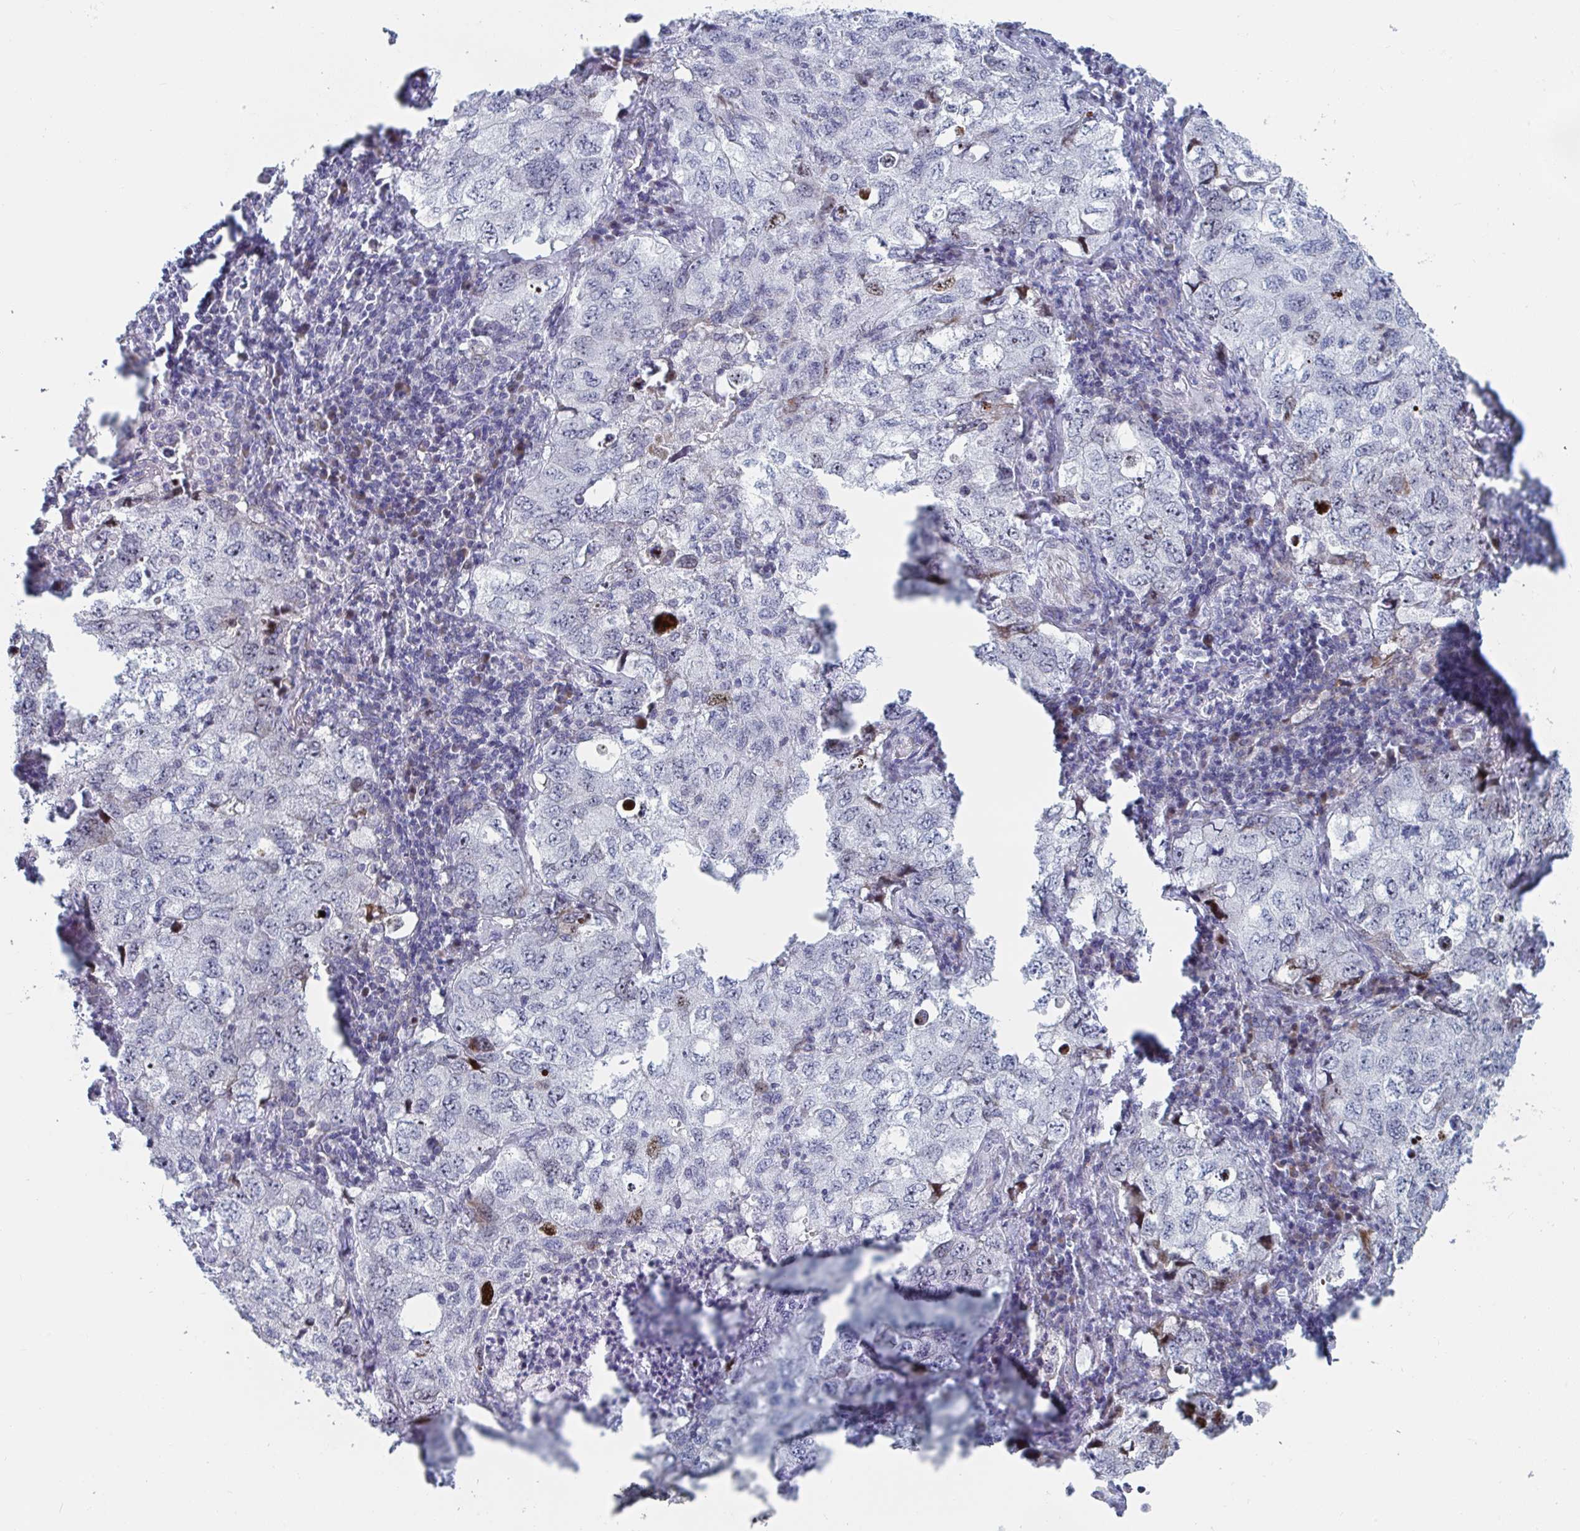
{"staining": {"intensity": "moderate", "quantity": "<25%", "location": "nuclear"}, "tissue": "lung cancer", "cell_type": "Tumor cells", "image_type": "cancer", "snomed": [{"axis": "morphology", "description": "Adenocarcinoma, NOS"}, {"axis": "topography", "description": "Lung"}], "caption": "Immunohistochemical staining of human lung cancer (adenocarcinoma) demonstrates low levels of moderate nuclear positivity in about <25% of tumor cells.", "gene": "NR1H2", "patient": {"sex": "female", "age": 57}}